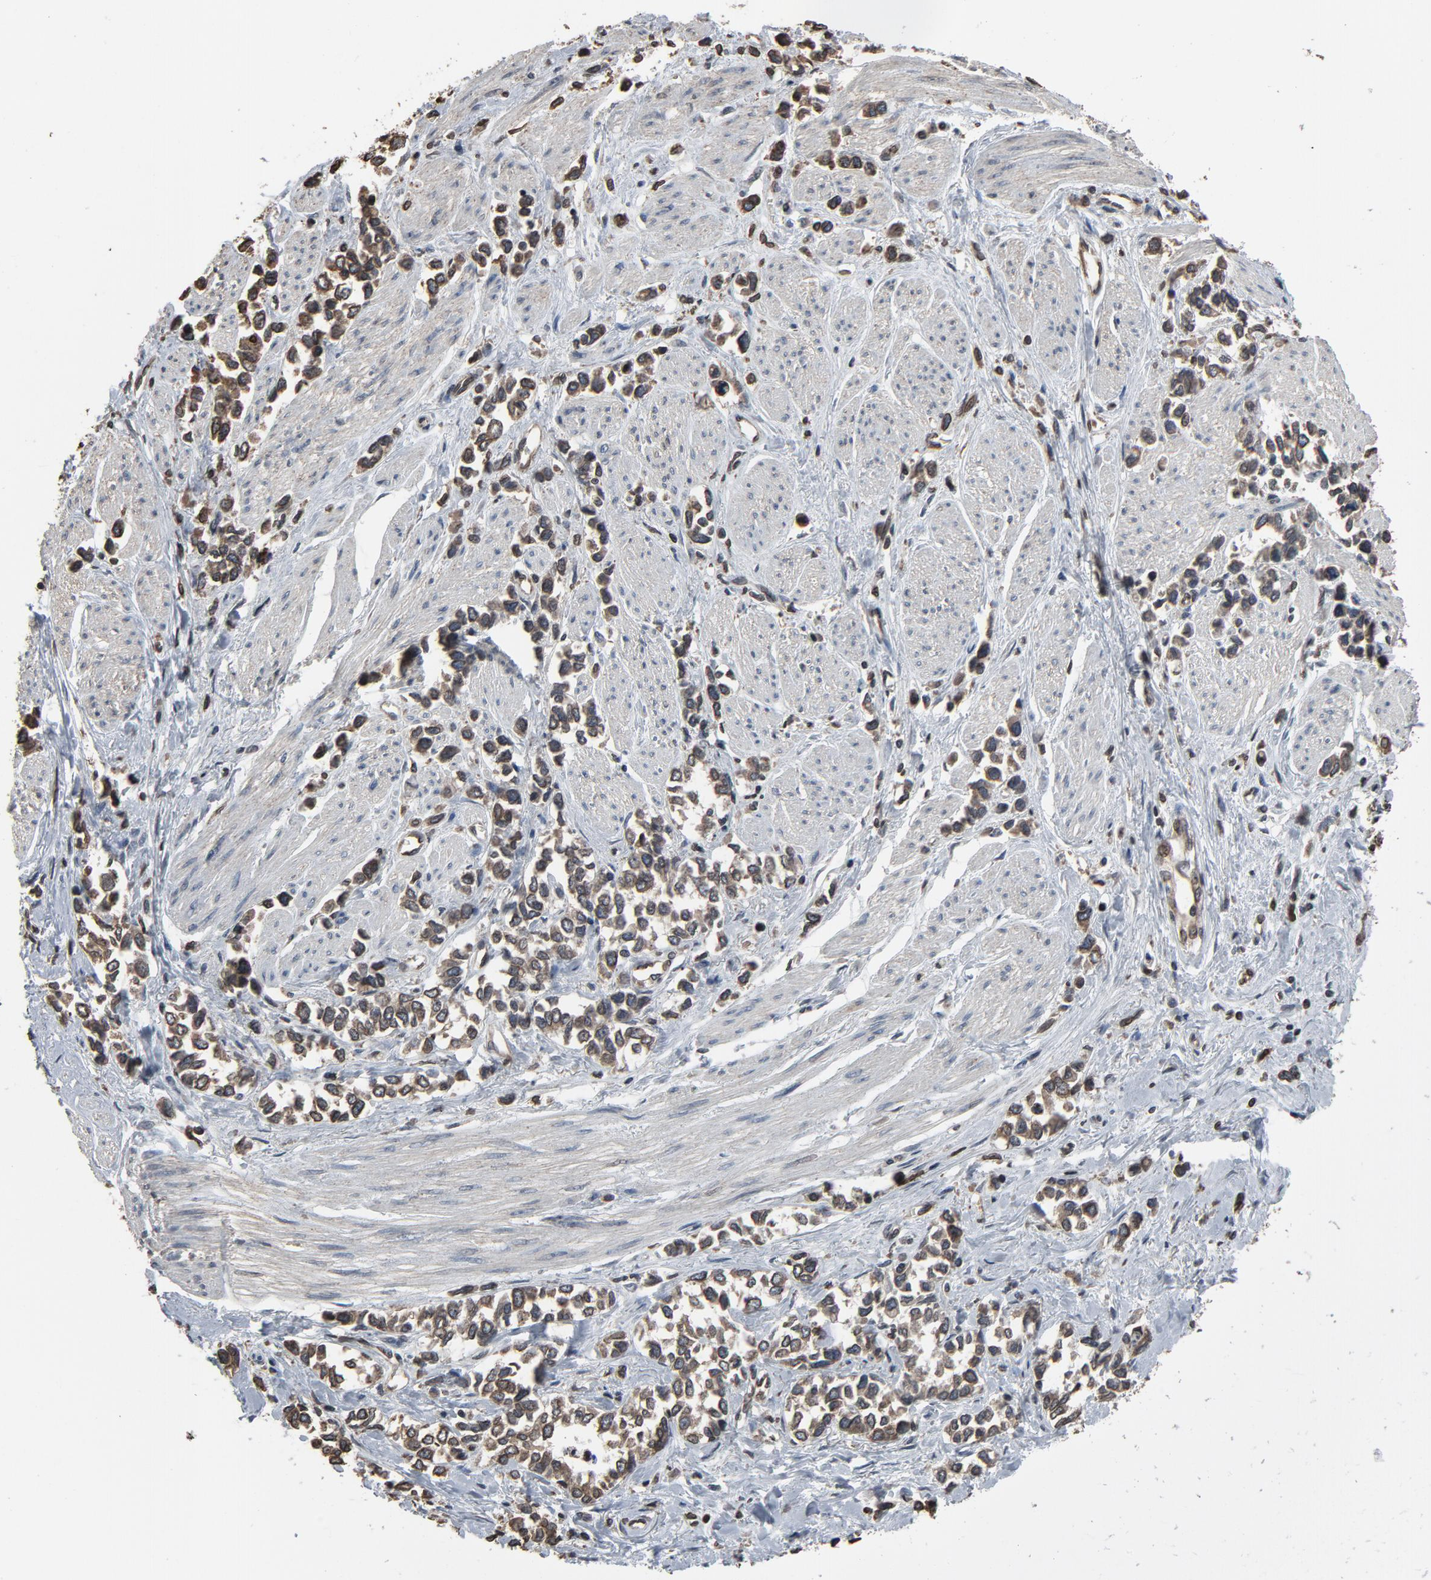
{"staining": {"intensity": "weak", "quantity": ">75%", "location": "cytoplasmic/membranous,nuclear"}, "tissue": "stomach cancer", "cell_type": "Tumor cells", "image_type": "cancer", "snomed": [{"axis": "morphology", "description": "Adenocarcinoma, NOS"}, {"axis": "topography", "description": "Stomach, upper"}], "caption": "Human stomach cancer stained for a protein (brown) demonstrates weak cytoplasmic/membranous and nuclear positive staining in approximately >75% of tumor cells.", "gene": "UBE2D1", "patient": {"sex": "male", "age": 76}}